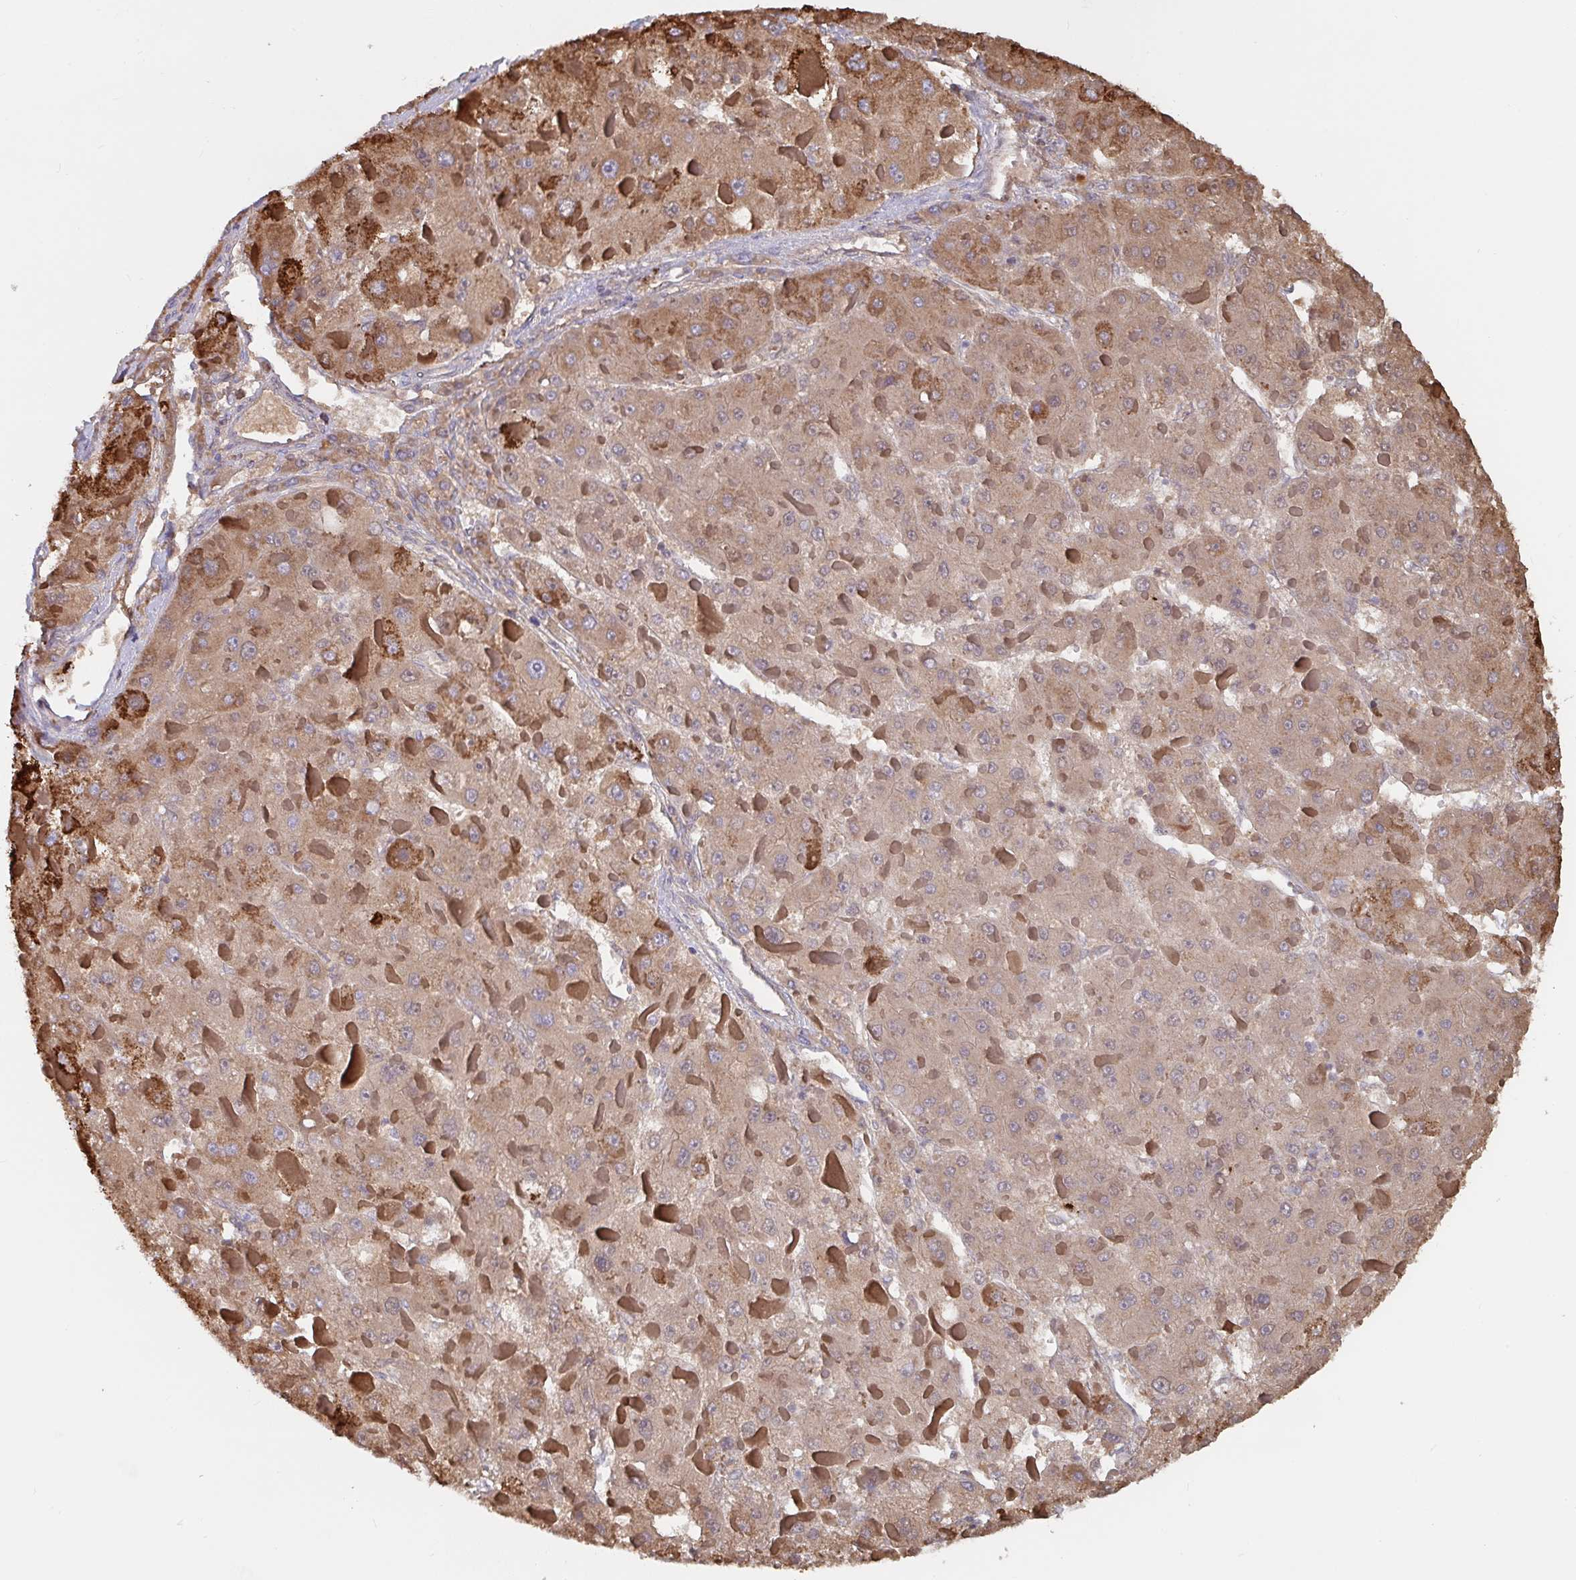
{"staining": {"intensity": "moderate", "quantity": ">75%", "location": "cytoplasmic/membranous"}, "tissue": "liver cancer", "cell_type": "Tumor cells", "image_type": "cancer", "snomed": [{"axis": "morphology", "description": "Carcinoma, Hepatocellular, NOS"}, {"axis": "topography", "description": "Liver"}], "caption": "This is an image of immunohistochemistry staining of hepatocellular carcinoma (liver), which shows moderate staining in the cytoplasmic/membranous of tumor cells.", "gene": "FAM156B", "patient": {"sex": "female", "age": 73}}